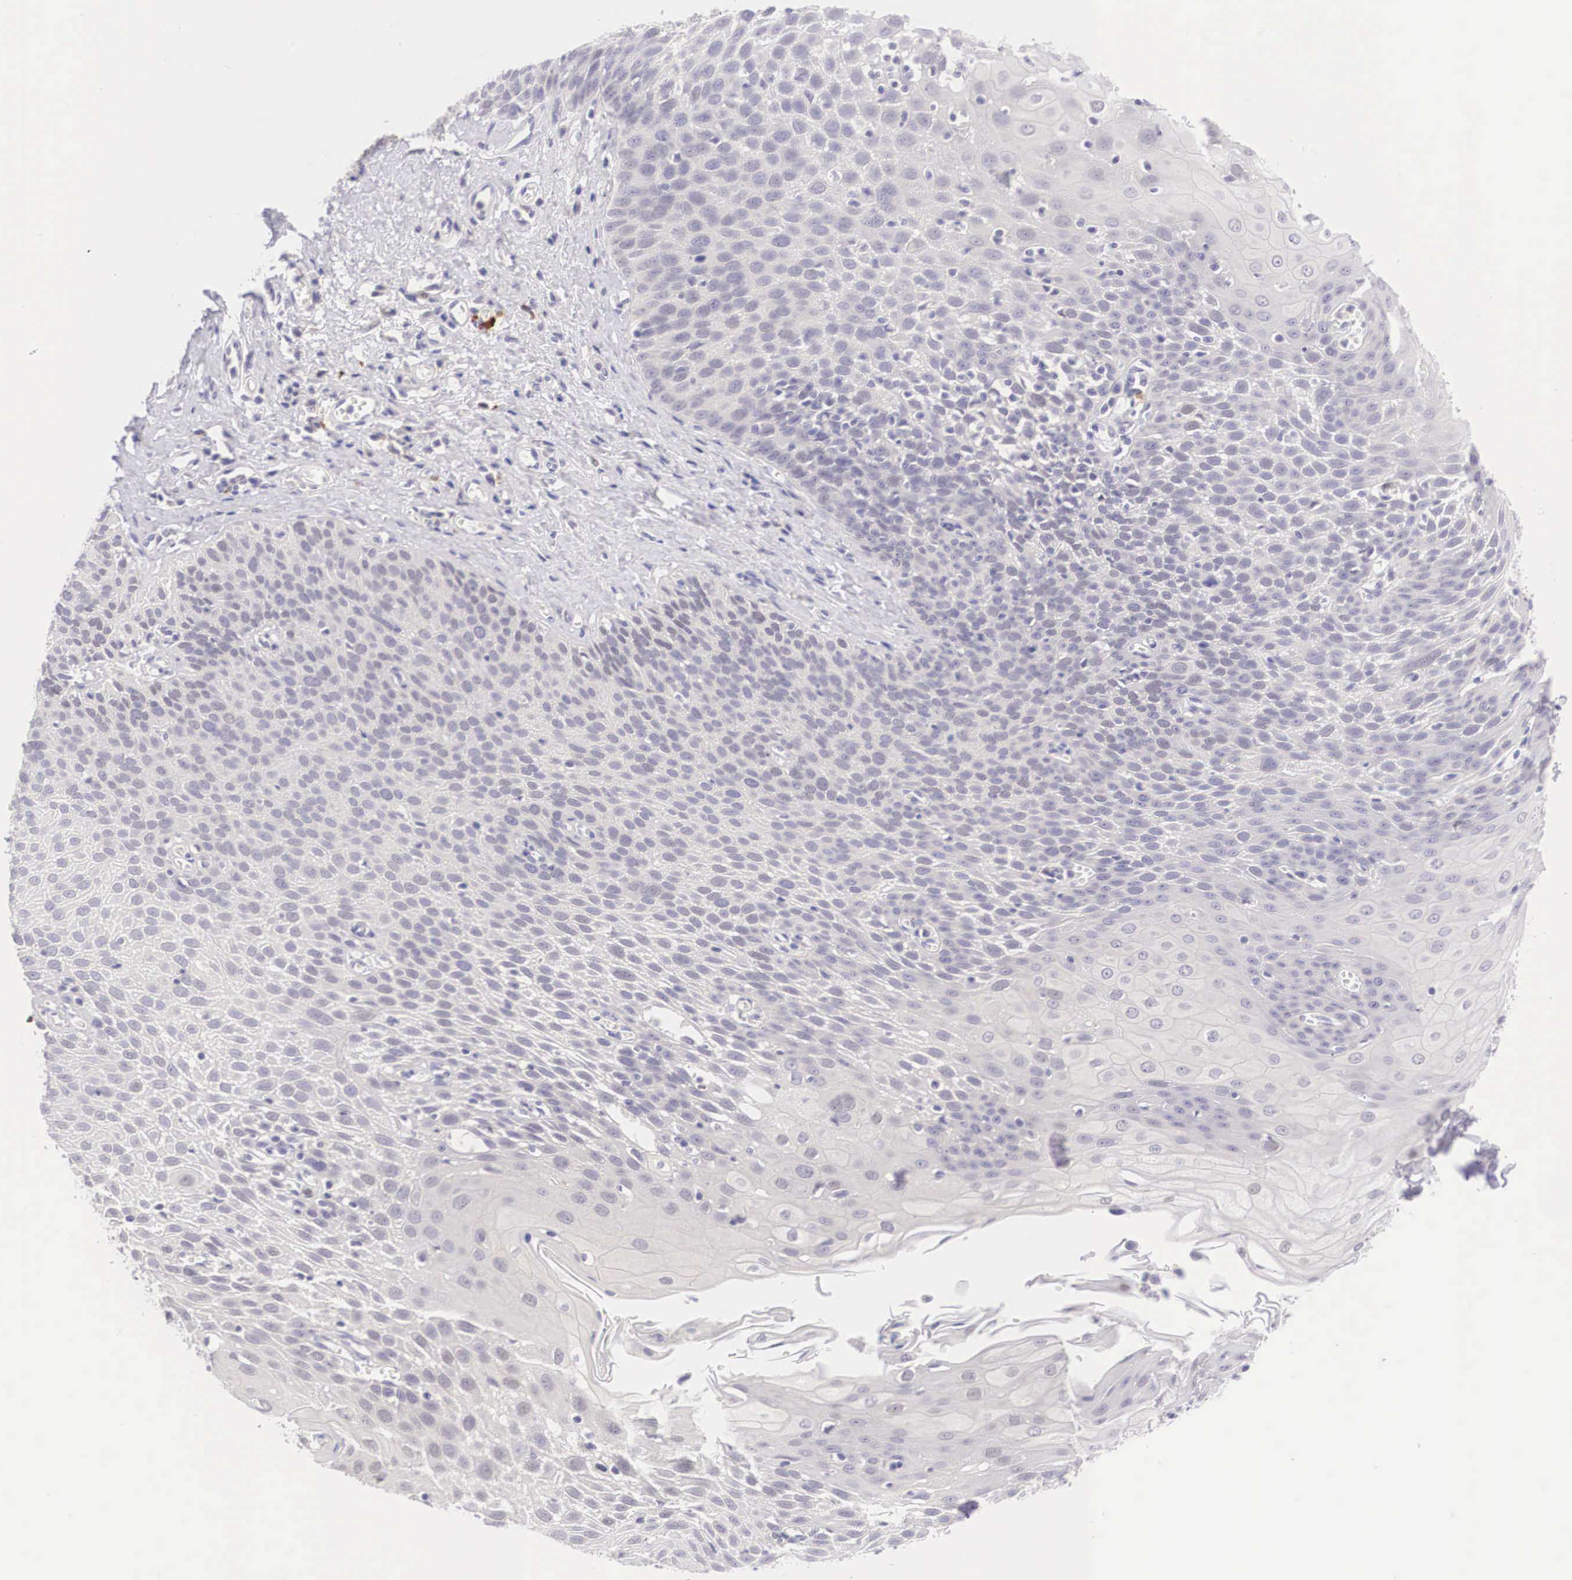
{"staining": {"intensity": "negative", "quantity": "none", "location": "none"}, "tissue": "esophagus", "cell_type": "Squamous epithelial cells", "image_type": "normal", "snomed": [{"axis": "morphology", "description": "Normal tissue, NOS"}, {"axis": "topography", "description": "Esophagus"}], "caption": "Esophagus was stained to show a protein in brown. There is no significant positivity in squamous epithelial cells. (DAB immunohistochemistry with hematoxylin counter stain).", "gene": "BCL6", "patient": {"sex": "male", "age": 65}}